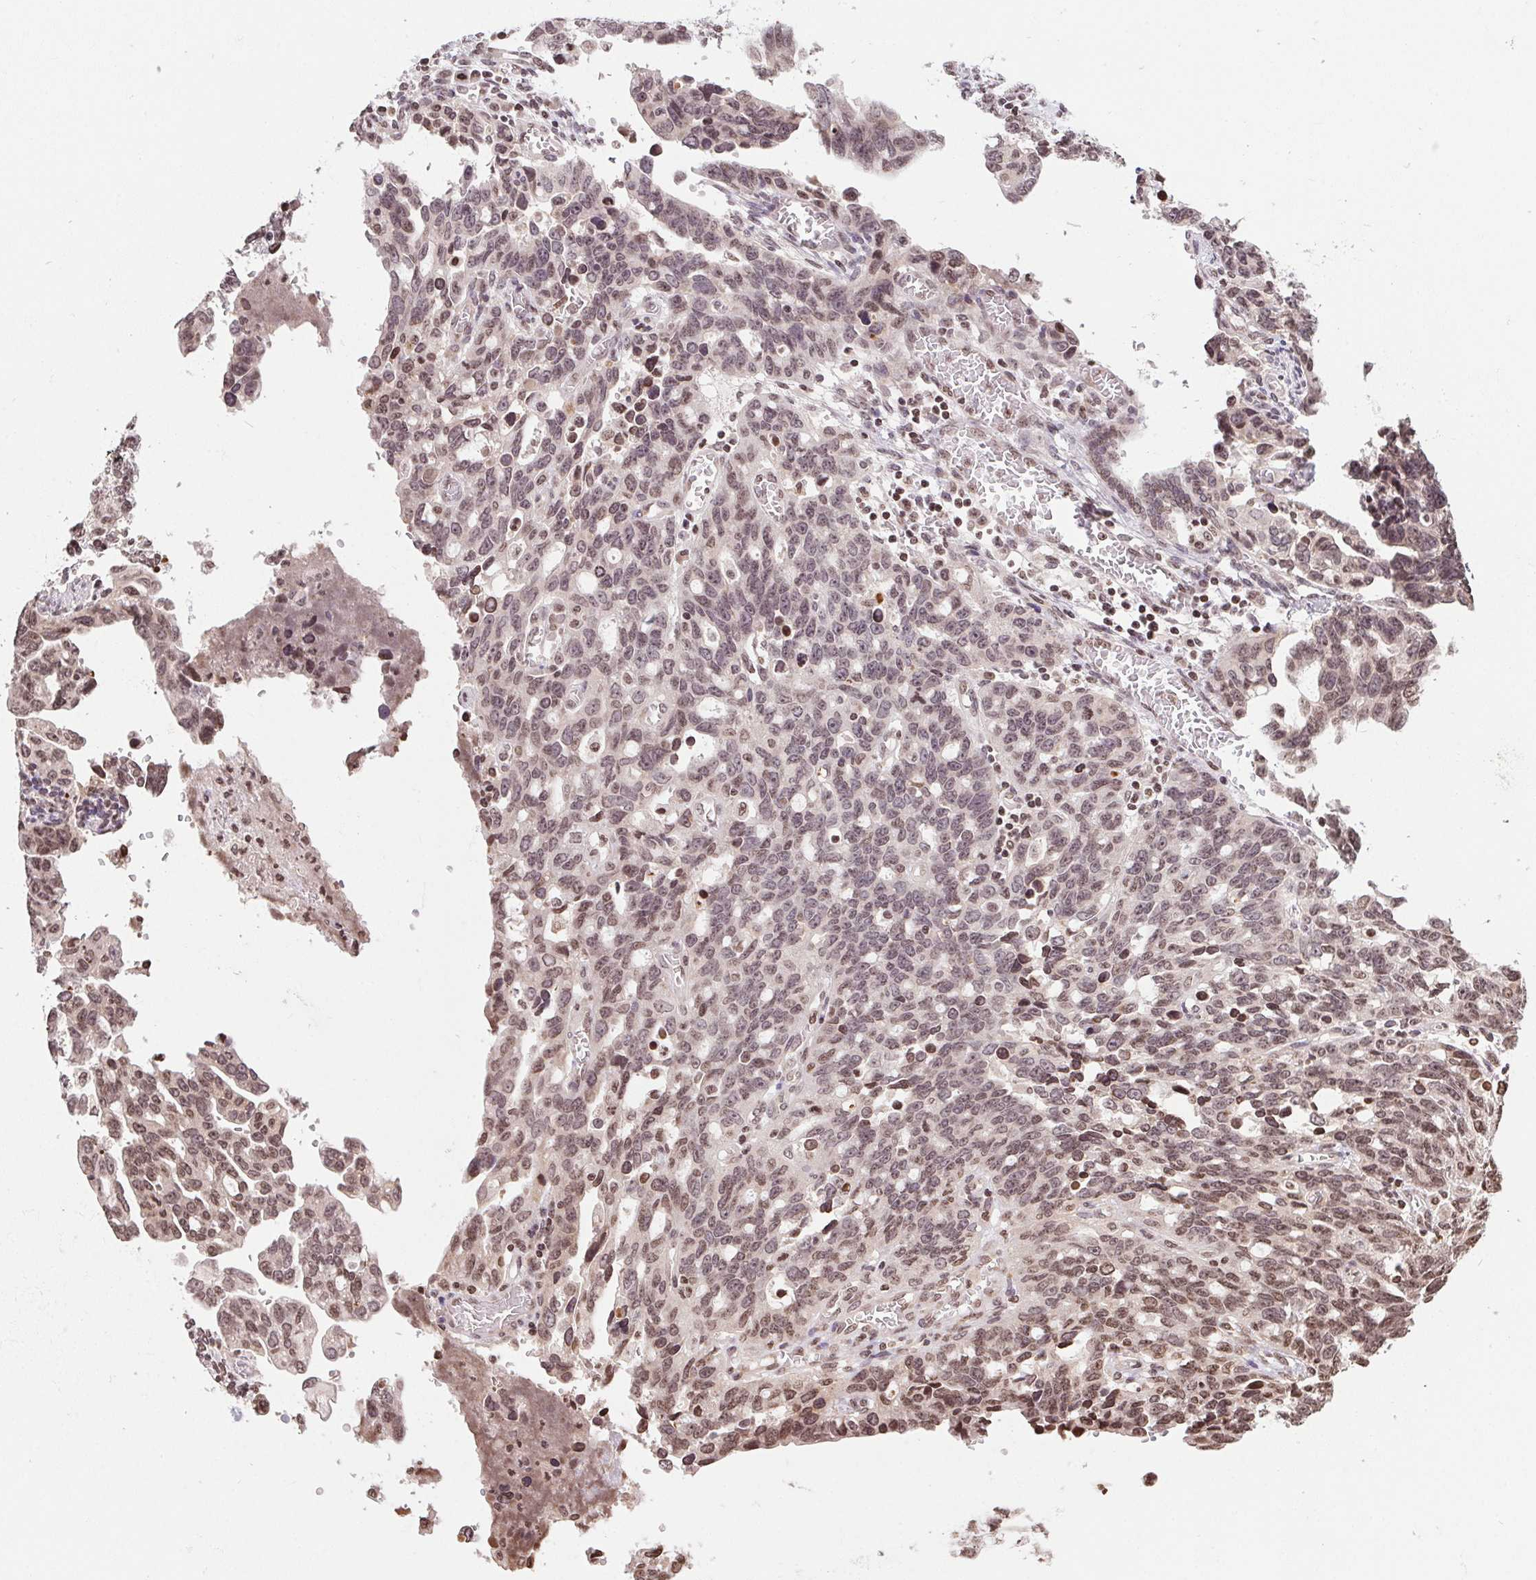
{"staining": {"intensity": "weak", "quantity": ">75%", "location": "nuclear"}, "tissue": "ovarian cancer", "cell_type": "Tumor cells", "image_type": "cancer", "snomed": [{"axis": "morphology", "description": "Cystadenocarcinoma, serous, NOS"}, {"axis": "topography", "description": "Ovary"}], "caption": "Ovarian cancer (serous cystadenocarcinoma) stained with a protein marker demonstrates weak staining in tumor cells.", "gene": "RNF181", "patient": {"sex": "female", "age": 69}}